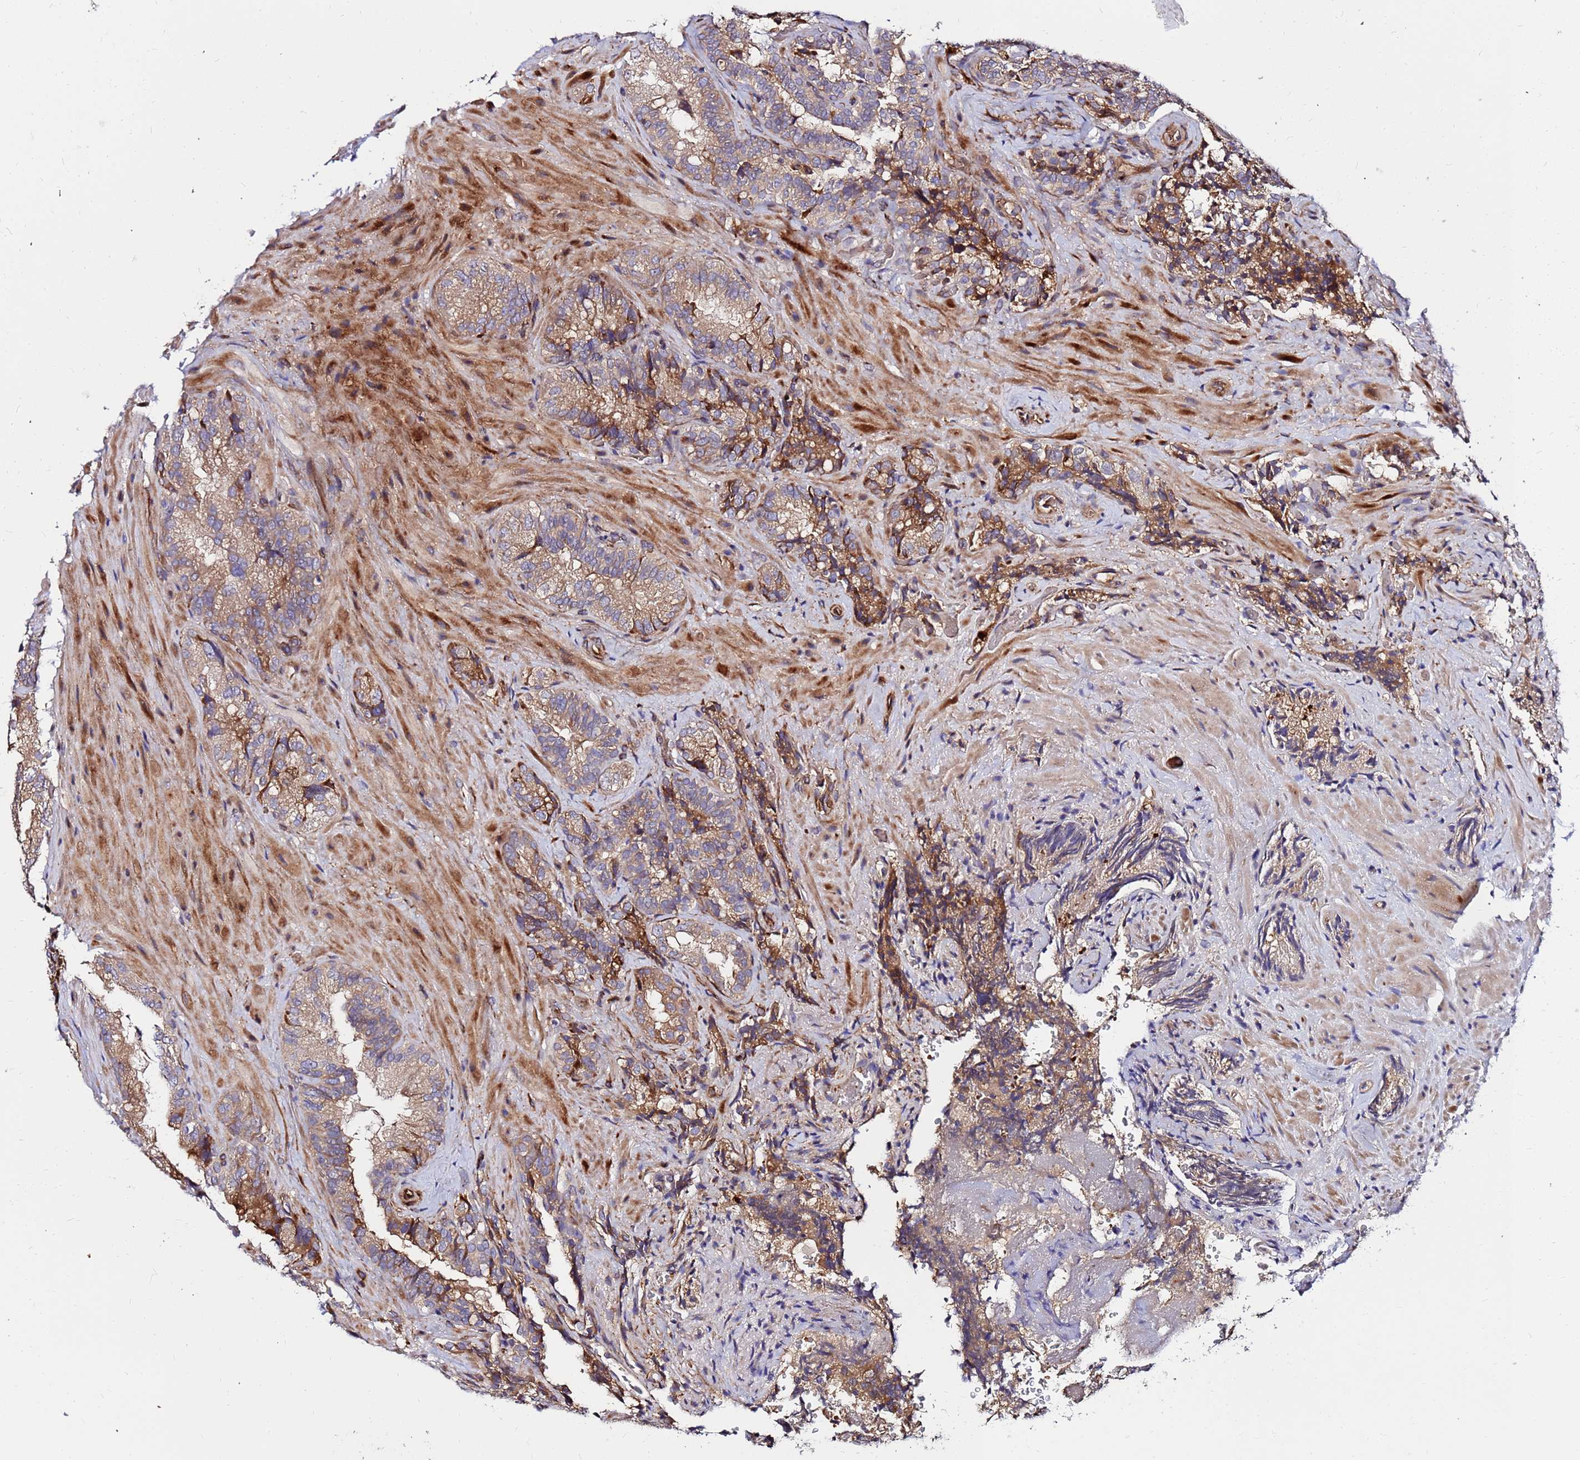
{"staining": {"intensity": "moderate", "quantity": ">75%", "location": "cytoplasmic/membranous"}, "tissue": "seminal vesicle", "cell_type": "Glandular cells", "image_type": "normal", "snomed": [{"axis": "morphology", "description": "Normal tissue, NOS"}, {"axis": "topography", "description": "Prostate and seminal vesicle, NOS"}, {"axis": "topography", "description": "Prostate"}, {"axis": "topography", "description": "Seminal veicle"}], "caption": "A brown stain shows moderate cytoplasmic/membranous expression of a protein in glandular cells of benign seminal vesicle. (Stains: DAB (3,3'-diaminobenzidine) in brown, nuclei in blue, Microscopy: brightfield microscopy at high magnification).", "gene": "WWC2", "patient": {"sex": "male", "age": 67}}